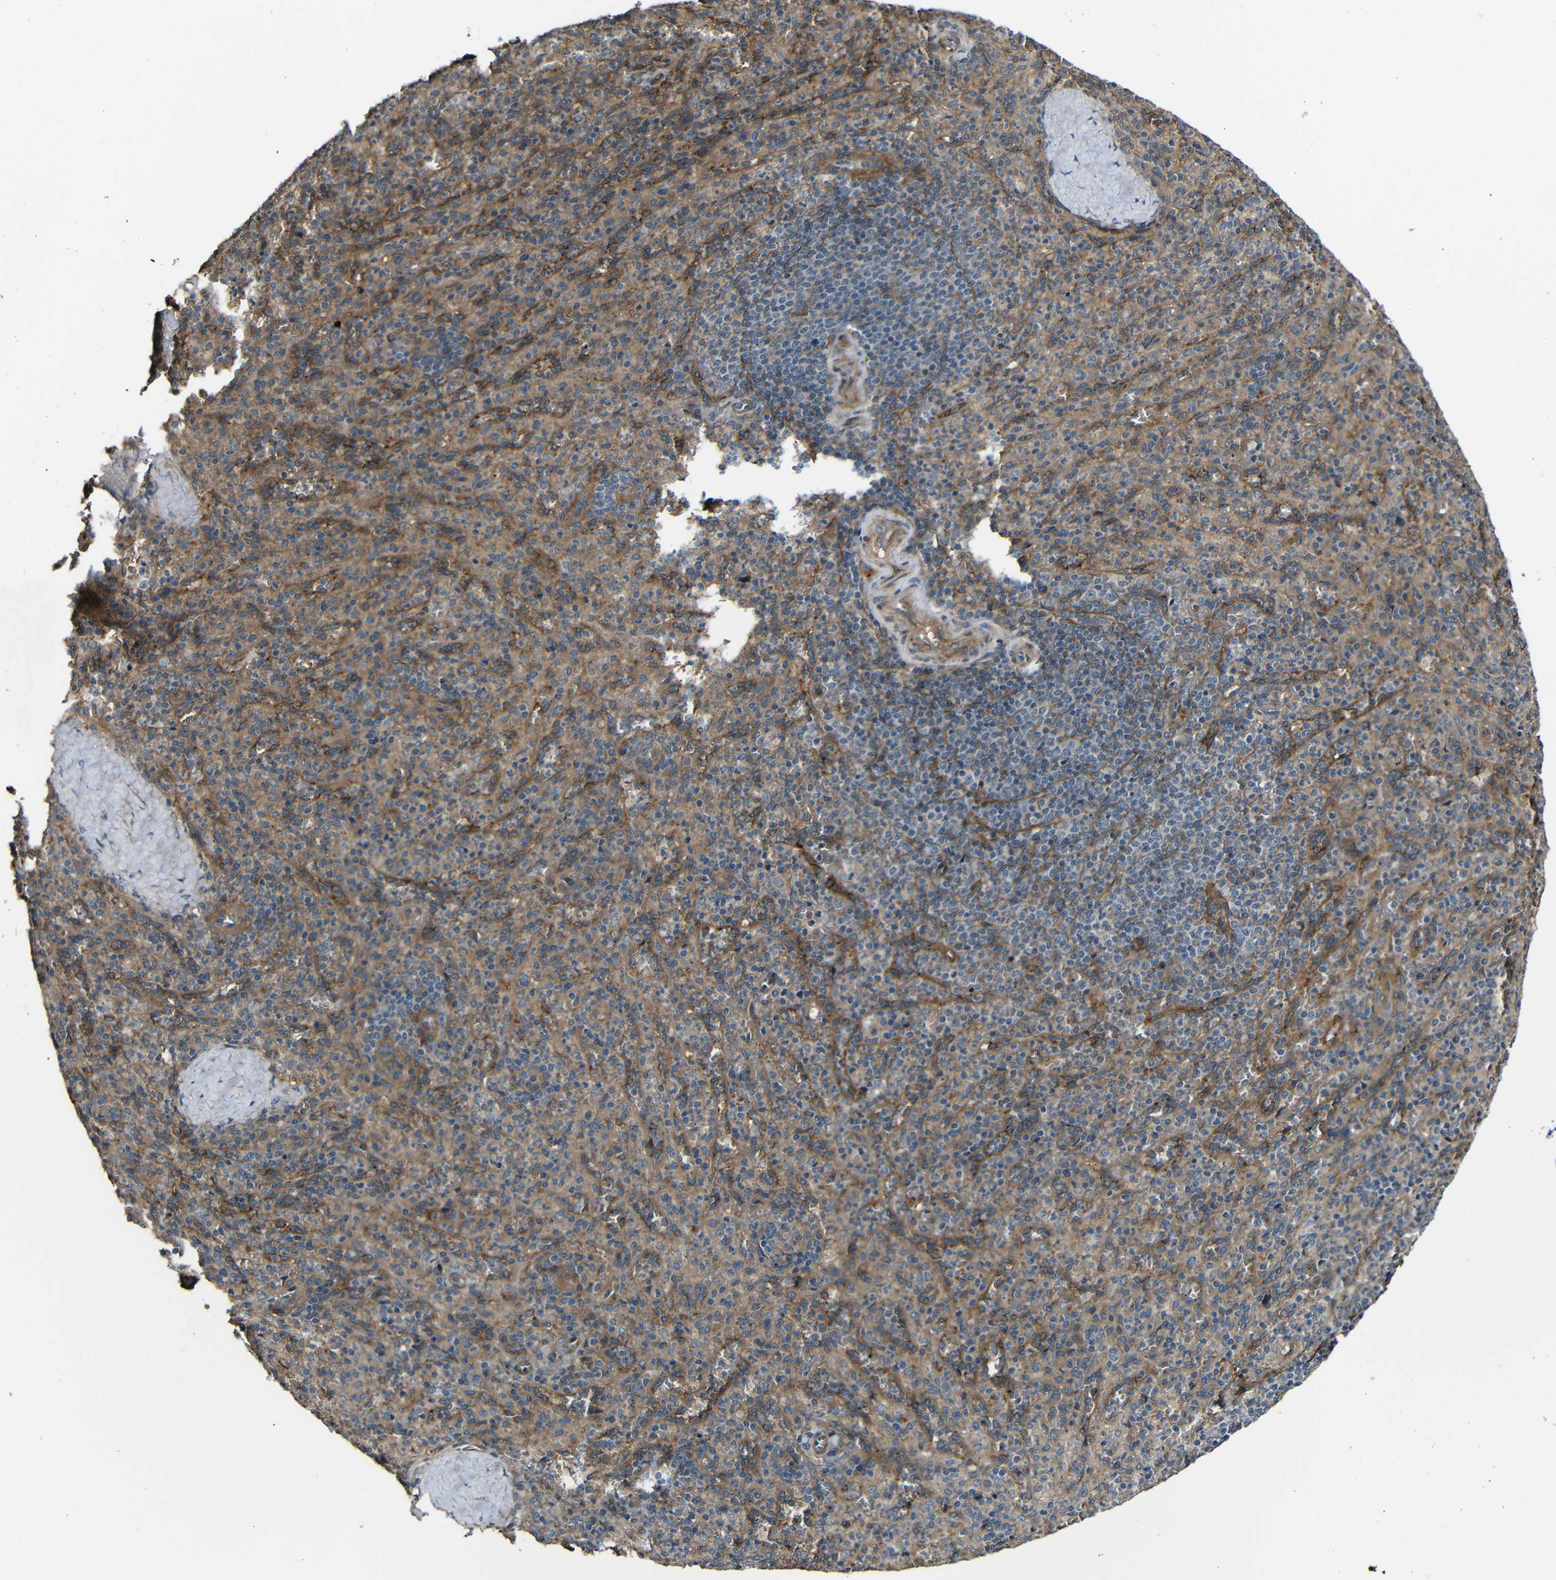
{"staining": {"intensity": "weak", "quantity": ">75%", "location": "cytoplasmic/membranous"}, "tissue": "spleen", "cell_type": "Cells in red pulp", "image_type": "normal", "snomed": [{"axis": "morphology", "description": "Normal tissue, NOS"}, {"axis": "topography", "description": "Spleen"}], "caption": "Cells in red pulp display weak cytoplasmic/membranous staining in approximately >75% of cells in unremarkable spleen. The staining is performed using DAB brown chromogen to label protein expression. The nuclei are counter-stained blue using hematoxylin.", "gene": "RELL1", "patient": {"sex": "male", "age": 36}}